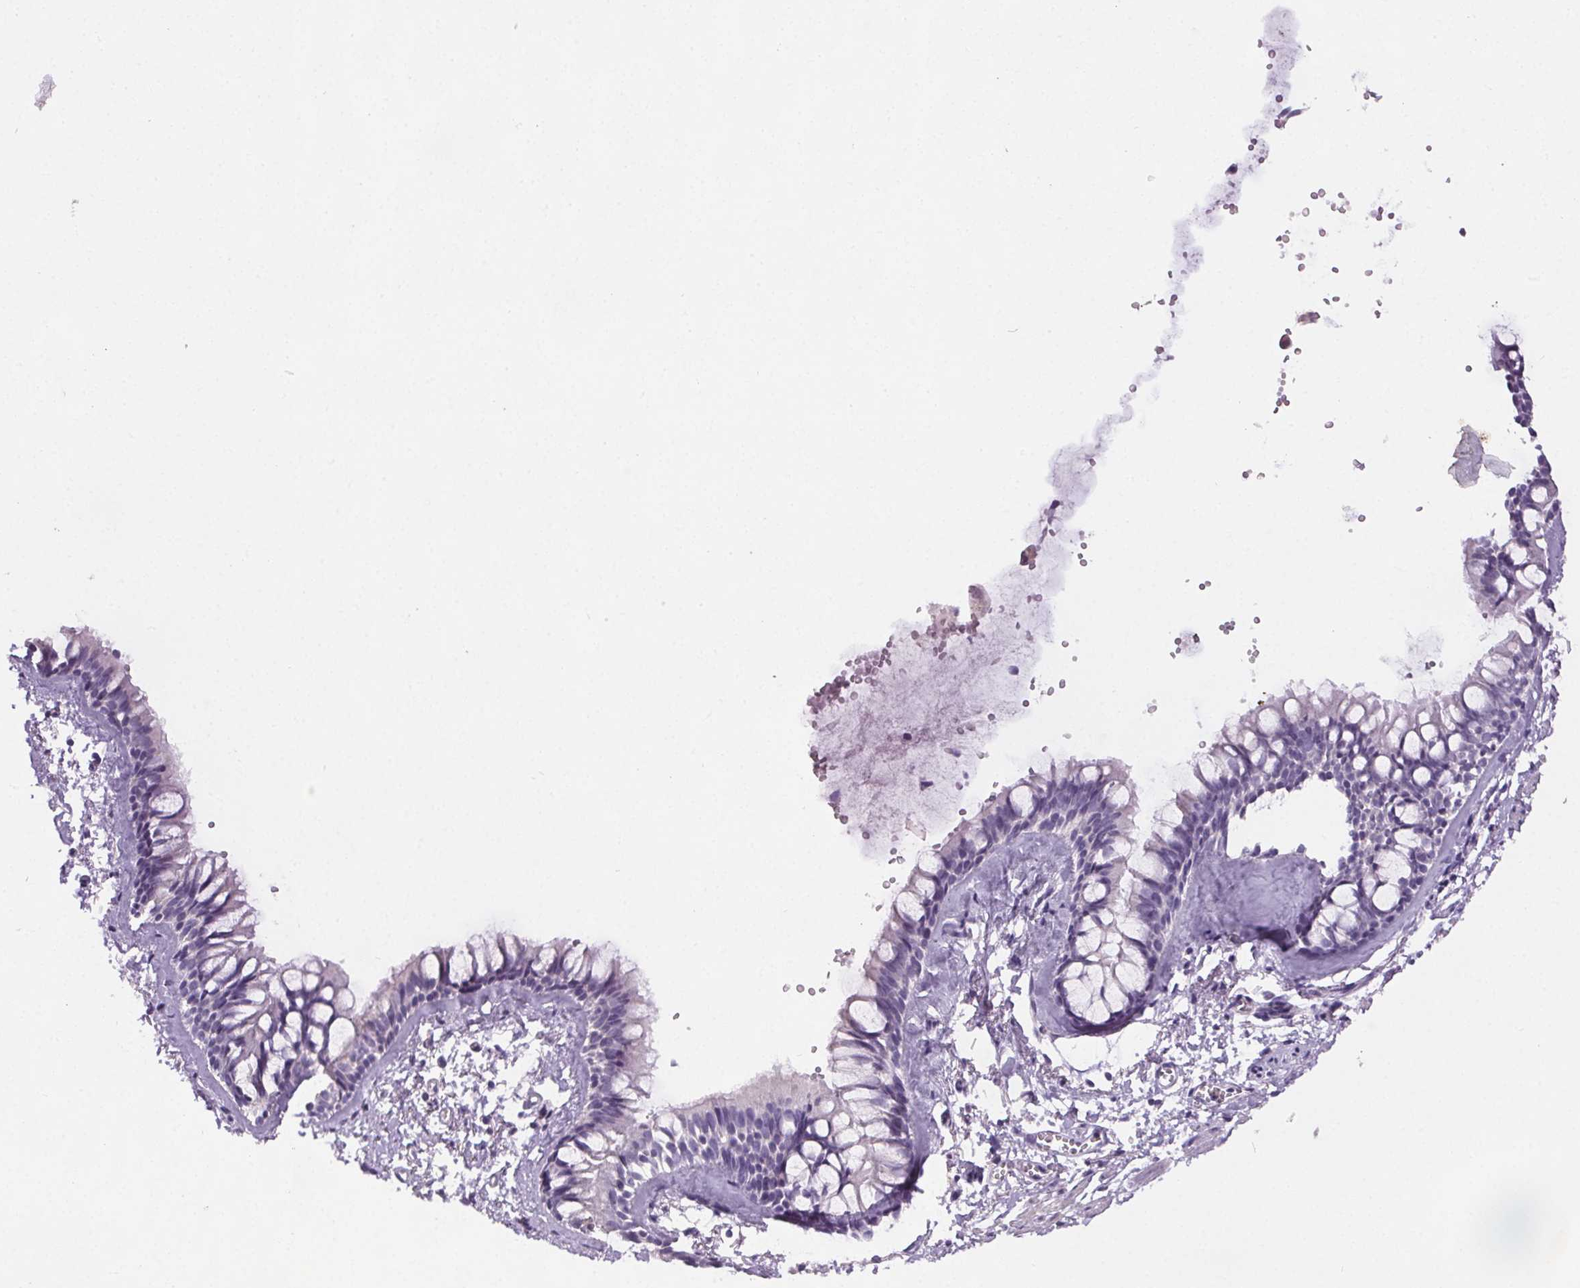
{"staining": {"intensity": "negative", "quantity": "none", "location": "none"}, "tissue": "bronchus", "cell_type": "Respiratory epithelial cells", "image_type": "normal", "snomed": [{"axis": "morphology", "description": "Normal tissue, NOS"}, {"axis": "topography", "description": "Bronchus"}], "caption": "This is an immunohistochemistry micrograph of normal bronchus. There is no positivity in respiratory epithelial cells.", "gene": "GPIHBP1", "patient": {"sex": "female", "age": 59}}